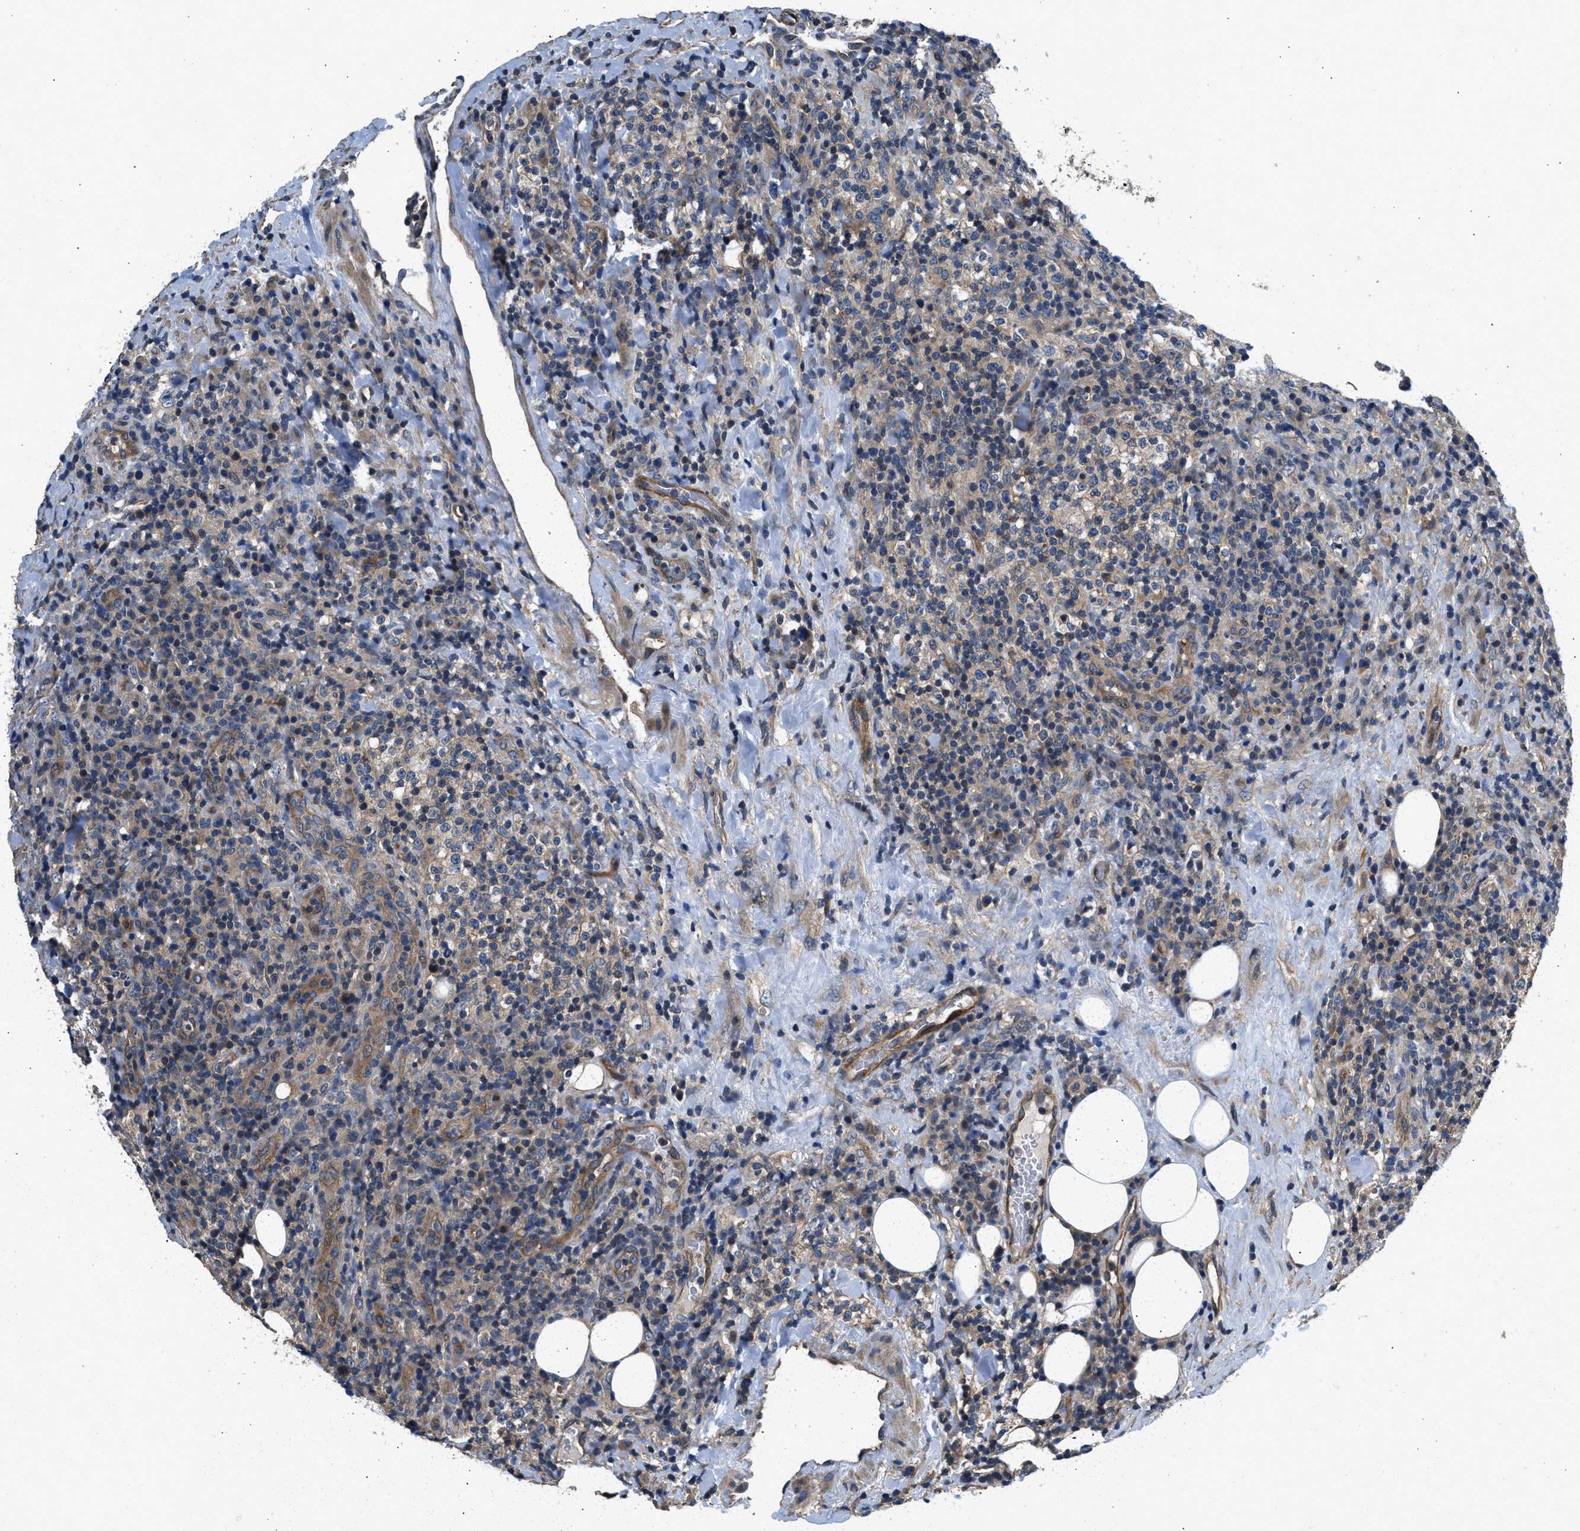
{"staining": {"intensity": "weak", "quantity": "25%-75%", "location": "cytoplasmic/membranous"}, "tissue": "lymphoma", "cell_type": "Tumor cells", "image_type": "cancer", "snomed": [{"axis": "morphology", "description": "Malignant lymphoma, non-Hodgkin's type, High grade"}, {"axis": "topography", "description": "Lymph node"}], "caption": "An image showing weak cytoplasmic/membranous expression in about 25%-75% of tumor cells in malignant lymphoma, non-Hodgkin's type (high-grade), as visualized by brown immunohistochemical staining.", "gene": "IL3RA", "patient": {"sex": "female", "age": 76}}